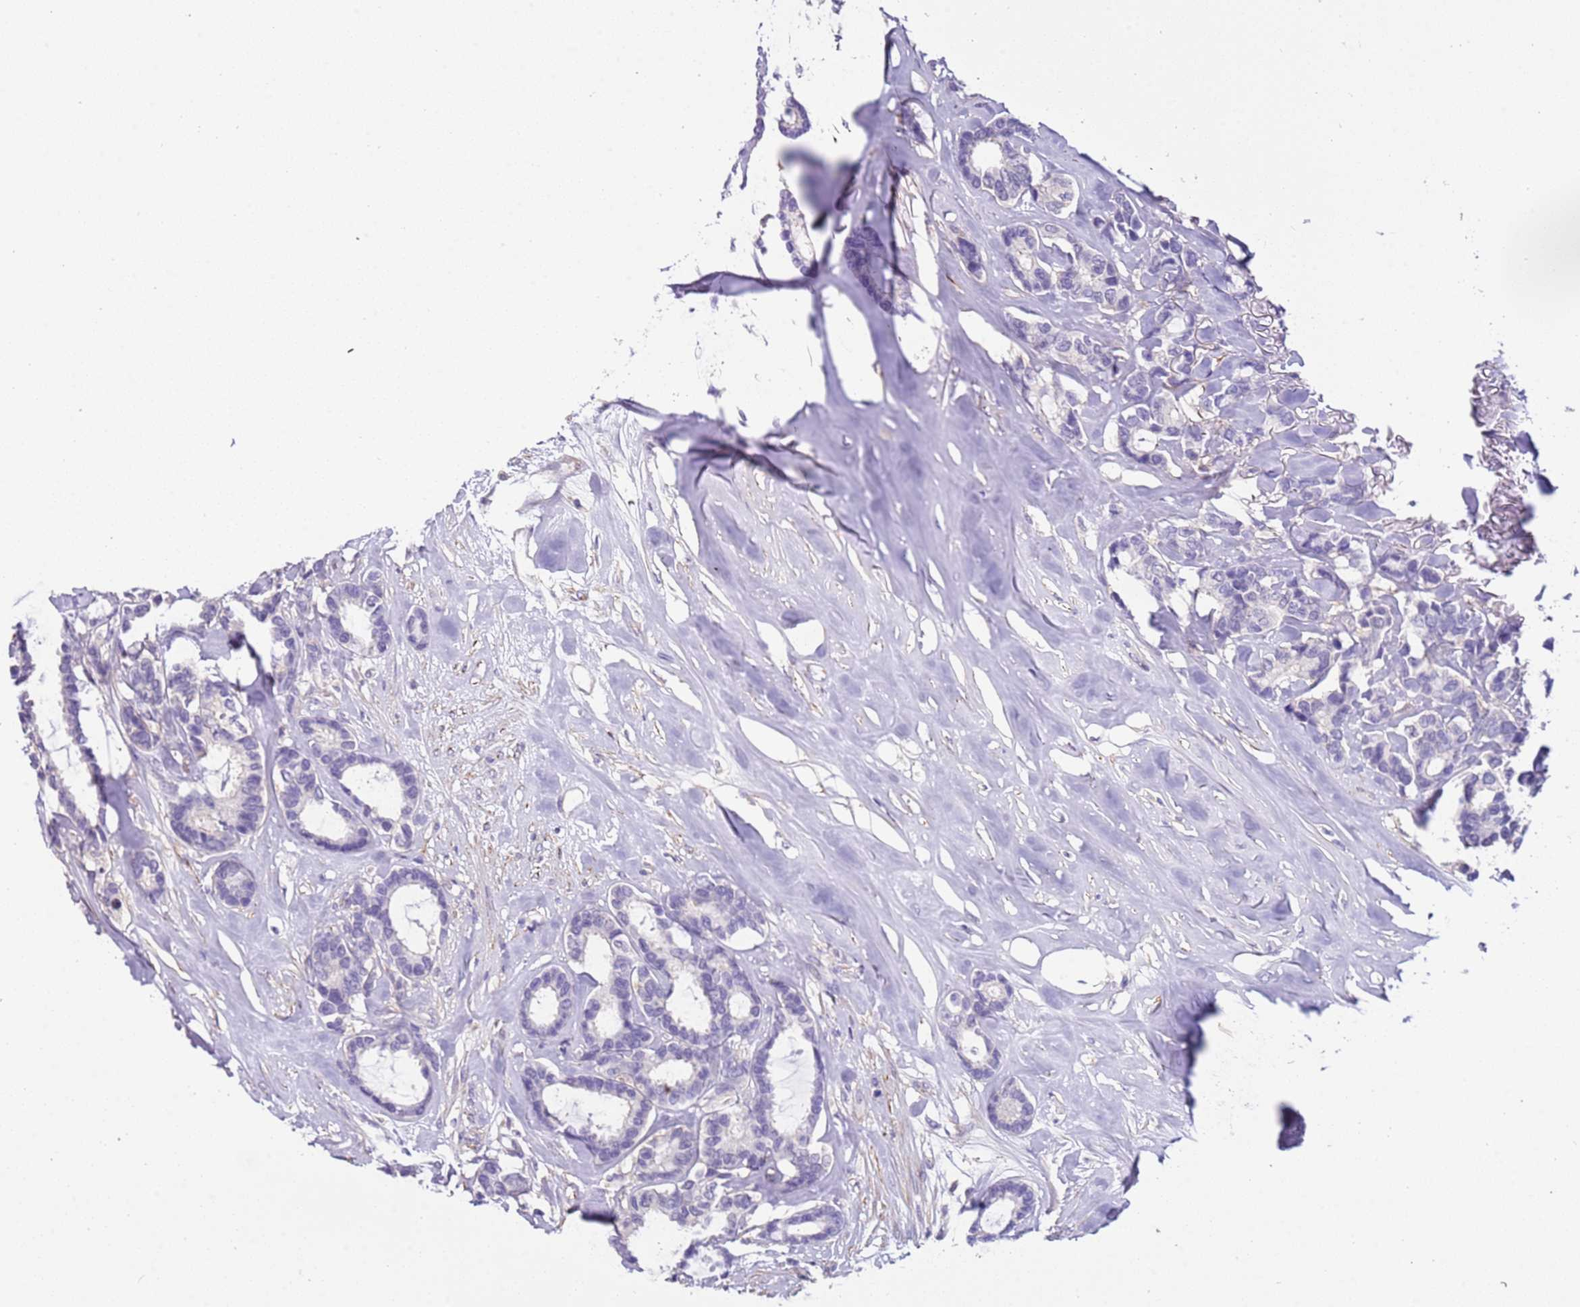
{"staining": {"intensity": "negative", "quantity": "none", "location": "none"}, "tissue": "breast cancer", "cell_type": "Tumor cells", "image_type": "cancer", "snomed": [{"axis": "morphology", "description": "Duct carcinoma"}, {"axis": "topography", "description": "Breast"}], "caption": "Breast cancer (infiltrating ductal carcinoma) stained for a protein using IHC shows no expression tumor cells.", "gene": "PCGF2", "patient": {"sex": "female", "age": 87}}